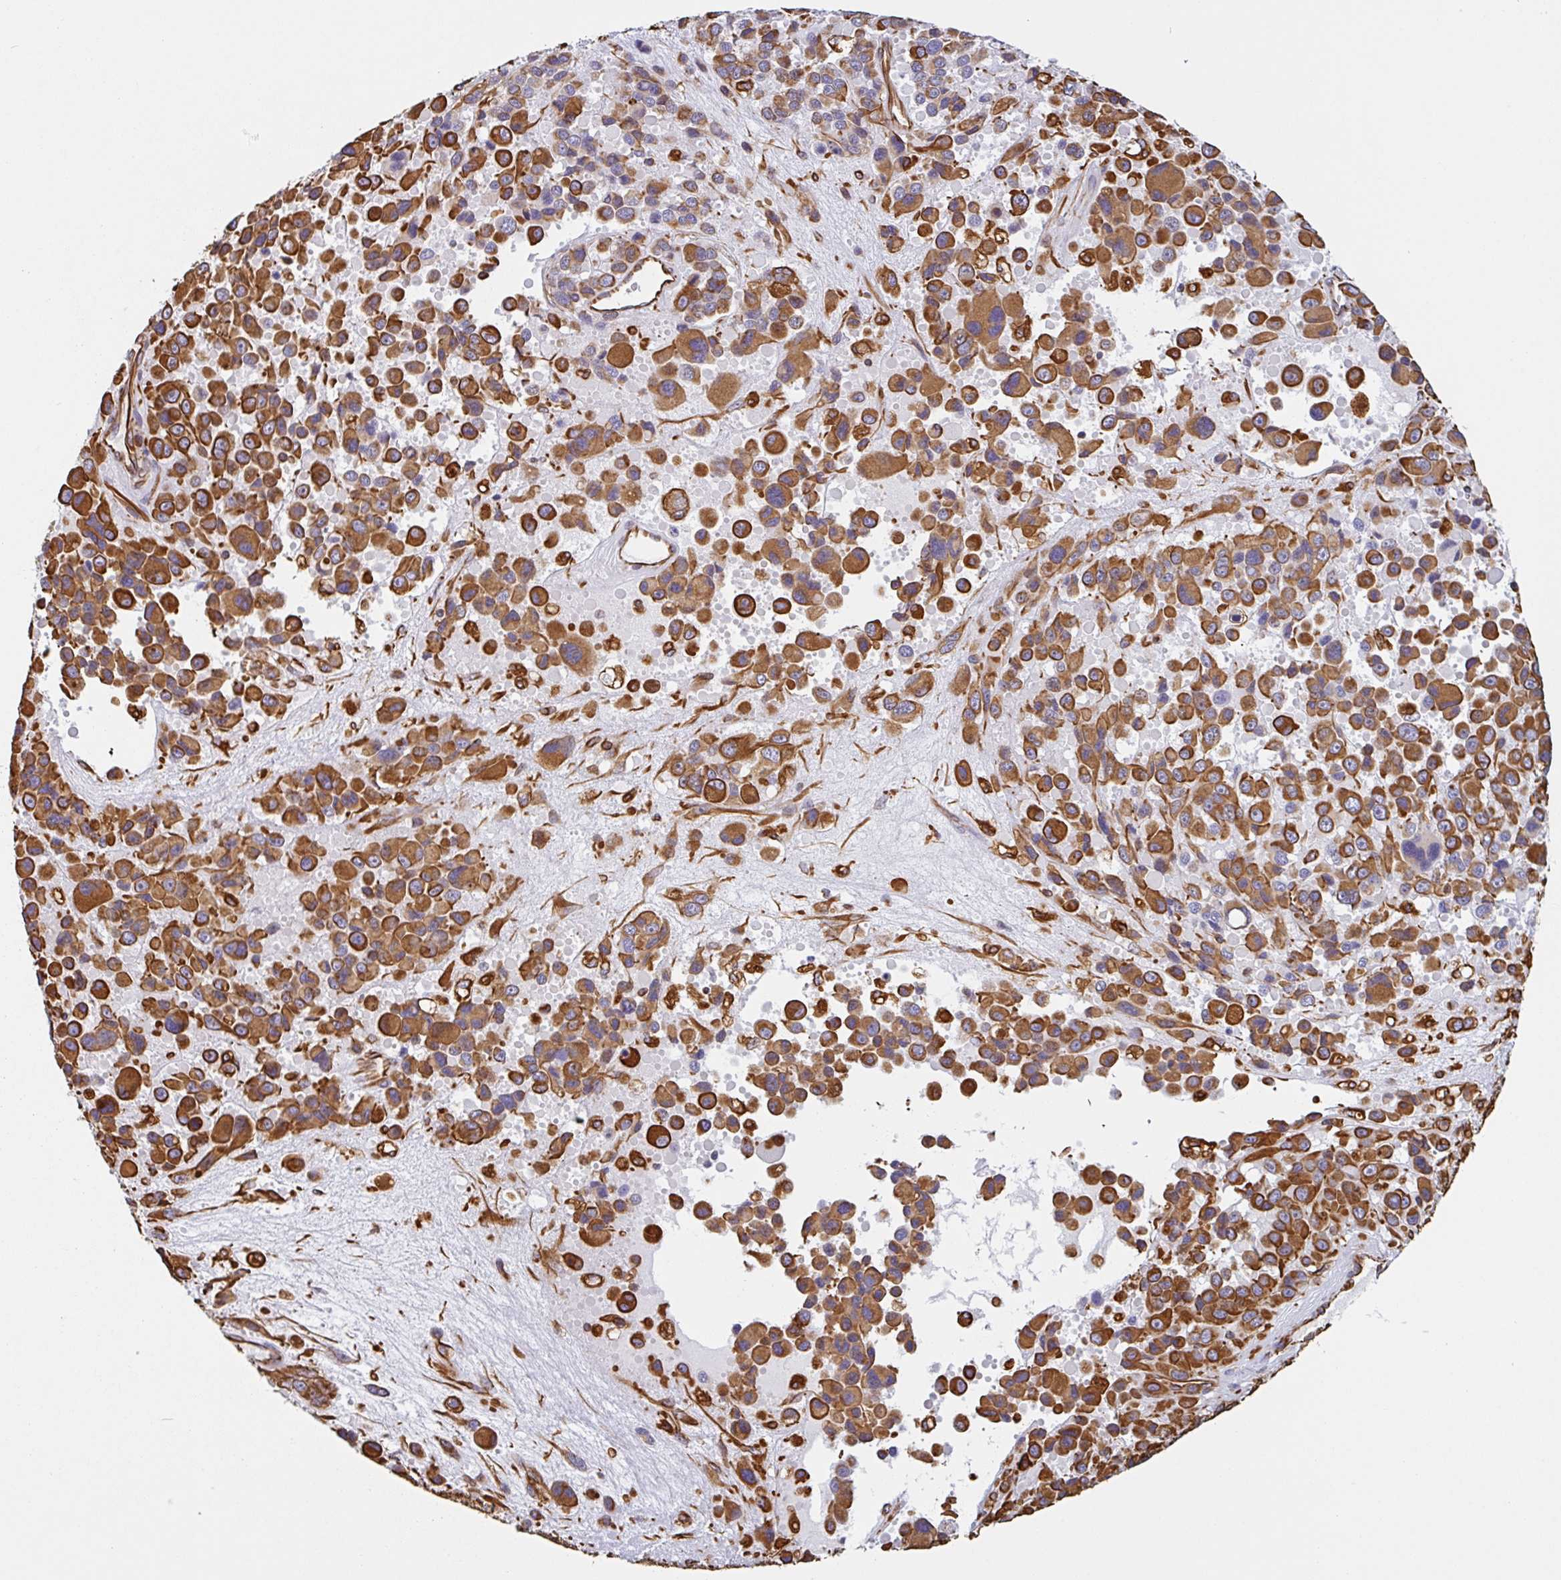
{"staining": {"intensity": "strong", "quantity": ">75%", "location": "cytoplasmic/membranous"}, "tissue": "melanoma", "cell_type": "Tumor cells", "image_type": "cancer", "snomed": [{"axis": "morphology", "description": "Malignant melanoma, Metastatic site"}, {"axis": "topography", "description": "Lymph node"}], "caption": "Tumor cells reveal high levels of strong cytoplasmic/membranous staining in about >75% of cells in human melanoma.", "gene": "PPFIA1", "patient": {"sex": "female", "age": 65}}